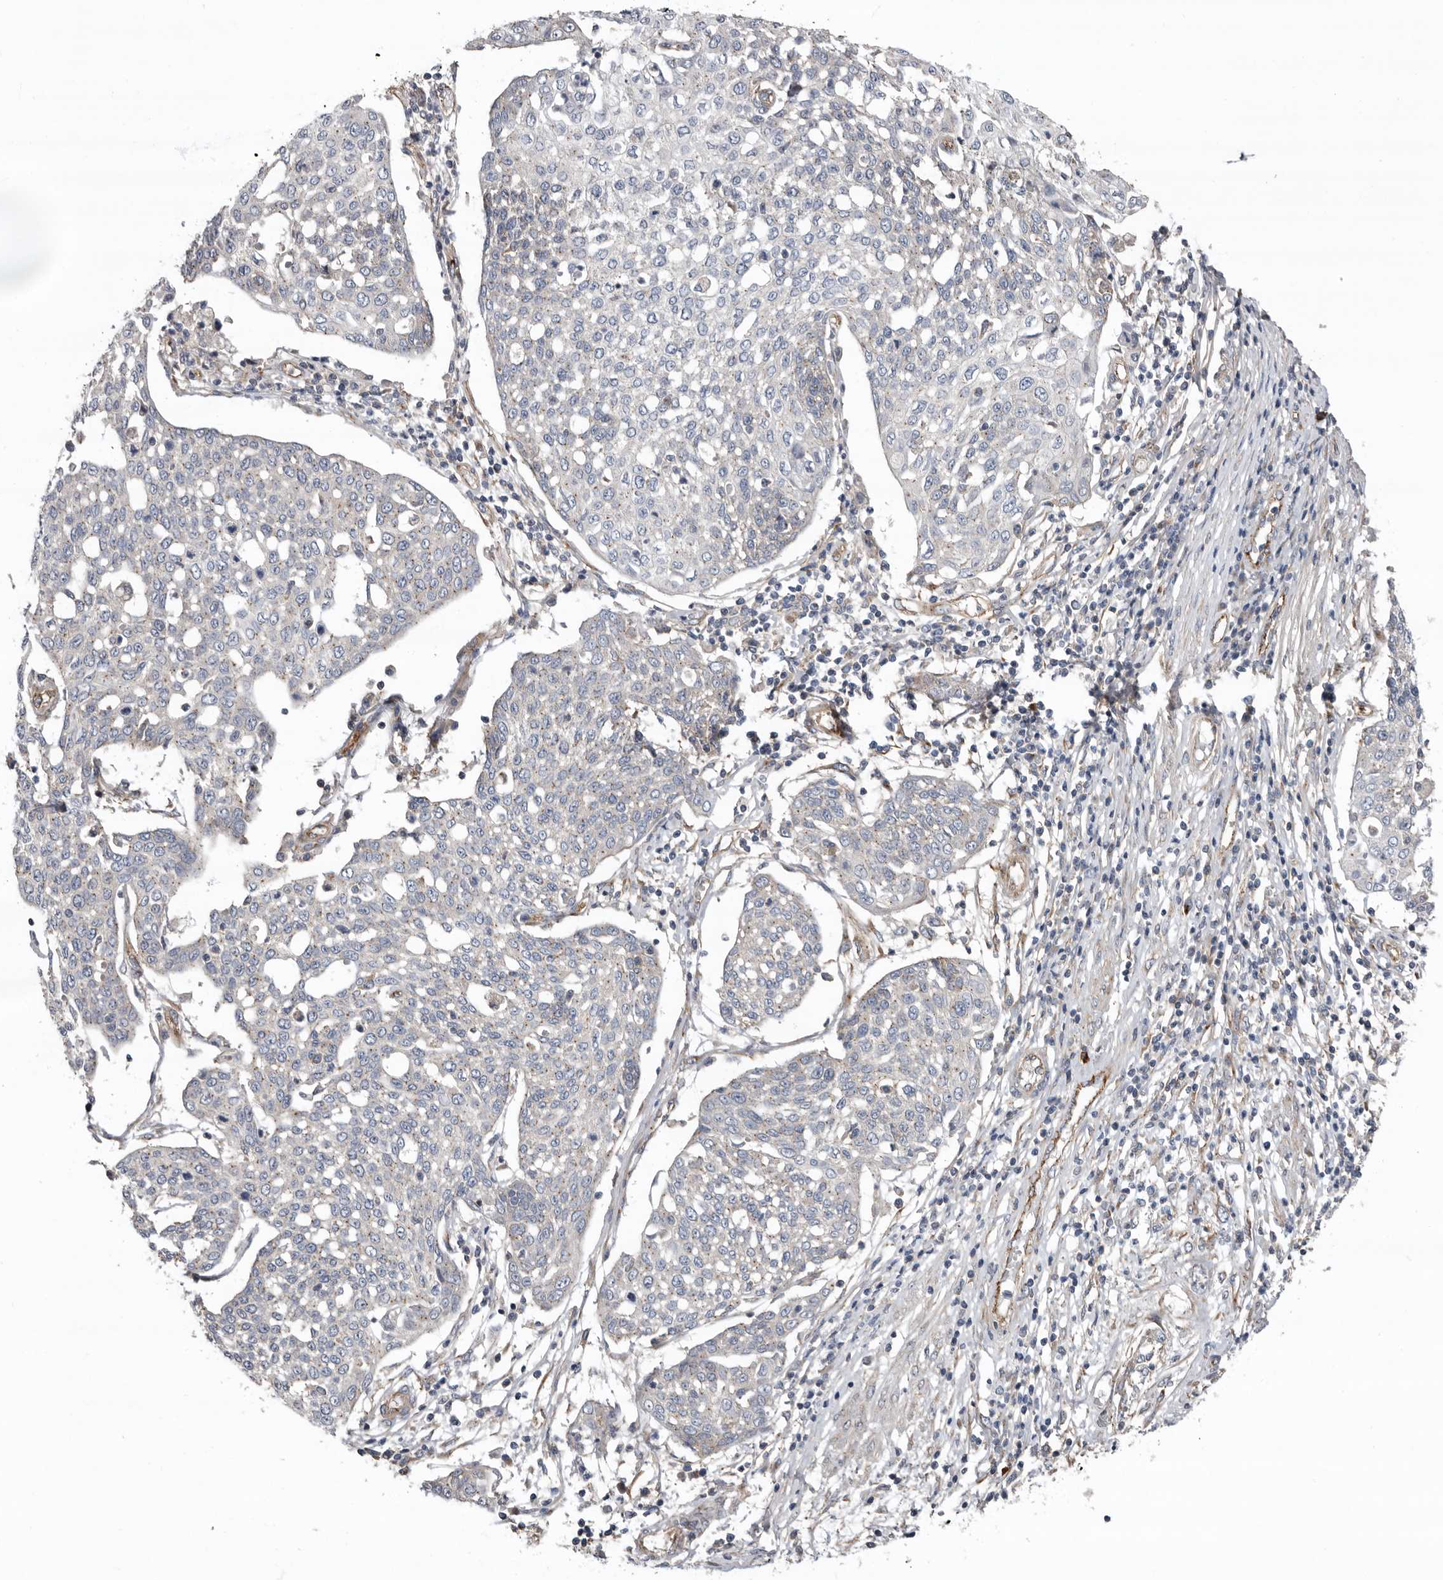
{"staining": {"intensity": "negative", "quantity": "none", "location": "none"}, "tissue": "cervical cancer", "cell_type": "Tumor cells", "image_type": "cancer", "snomed": [{"axis": "morphology", "description": "Squamous cell carcinoma, NOS"}, {"axis": "topography", "description": "Cervix"}], "caption": "Tumor cells show no significant protein positivity in squamous cell carcinoma (cervical).", "gene": "LUZP1", "patient": {"sex": "female", "age": 34}}